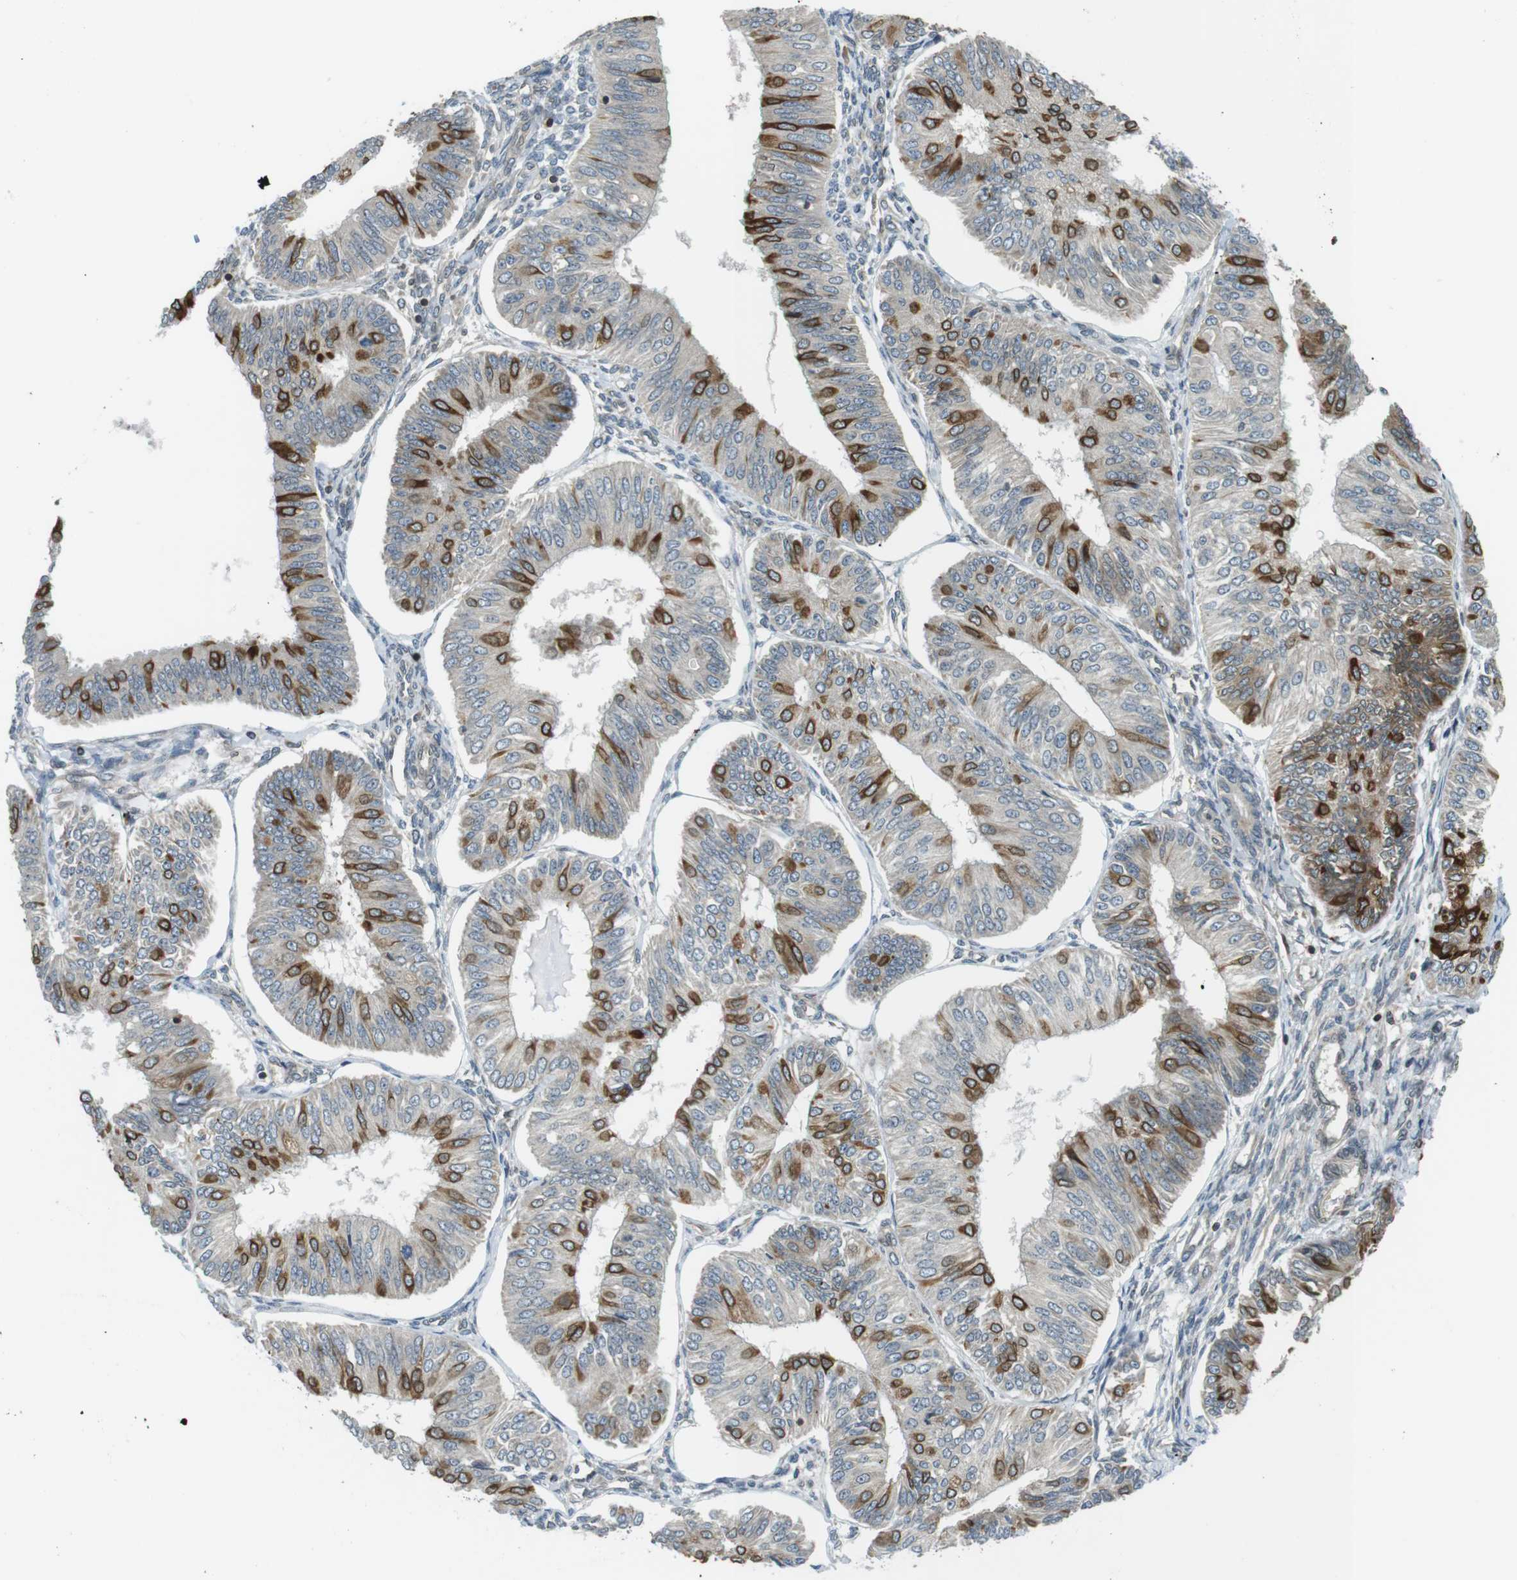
{"staining": {"intensity": "moderate", "quantity": "25%-75%", "location": "cytoplasmic/membranous"}, "tissue": "endometrial cancer", "cell_type": "Tumor cells", "image_type": "cancer", "snomed": [{"axis": "morphology", "description": "Adenocarcinoma, NOS"}, {"axis": "topography", "description": "Endometrium"}], "caption": "High-magnification brightfield microscopy of adenocarcinoma (endometrial) stained with DAB (brown) and counterstained with hematoxylin (blue). tumor cells exhibit moderate cytoplasmic/membranous staining is identified in about25%-75% of cells.", "gene": "TMX4", "patient": {"sex": "female", "age": 58}}